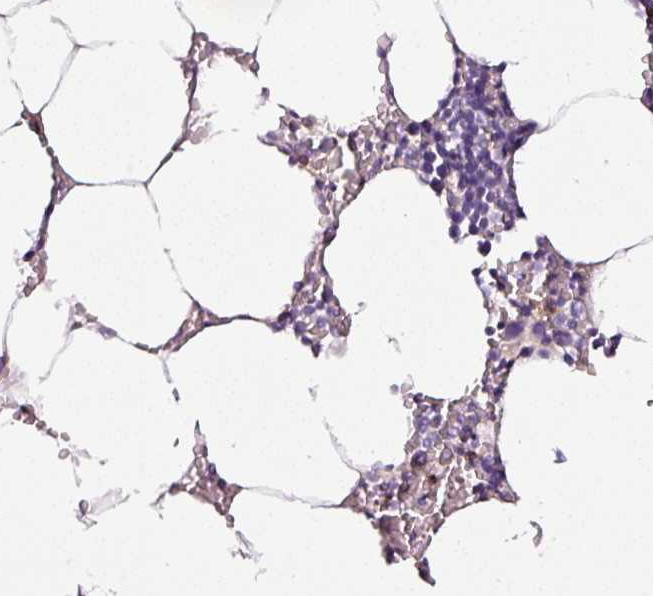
{"staining": {"intensity": "negative", "quantity": "none", "location": "none"}, "tissue": "bone marrow", "cell_type": "Hematopoietic cells", "image_type": "normal", "snomed": [{"axis": "morphology", "description": "Normal tissue, NOS"}, {"axis": "topography", "description": "Bone marrow"}], "caption": "The image displays no staining of hematopoietic cells in benign bone marrow.", "gene": "CYB561A3", "patient": {"sex": "male", "age": 70}}